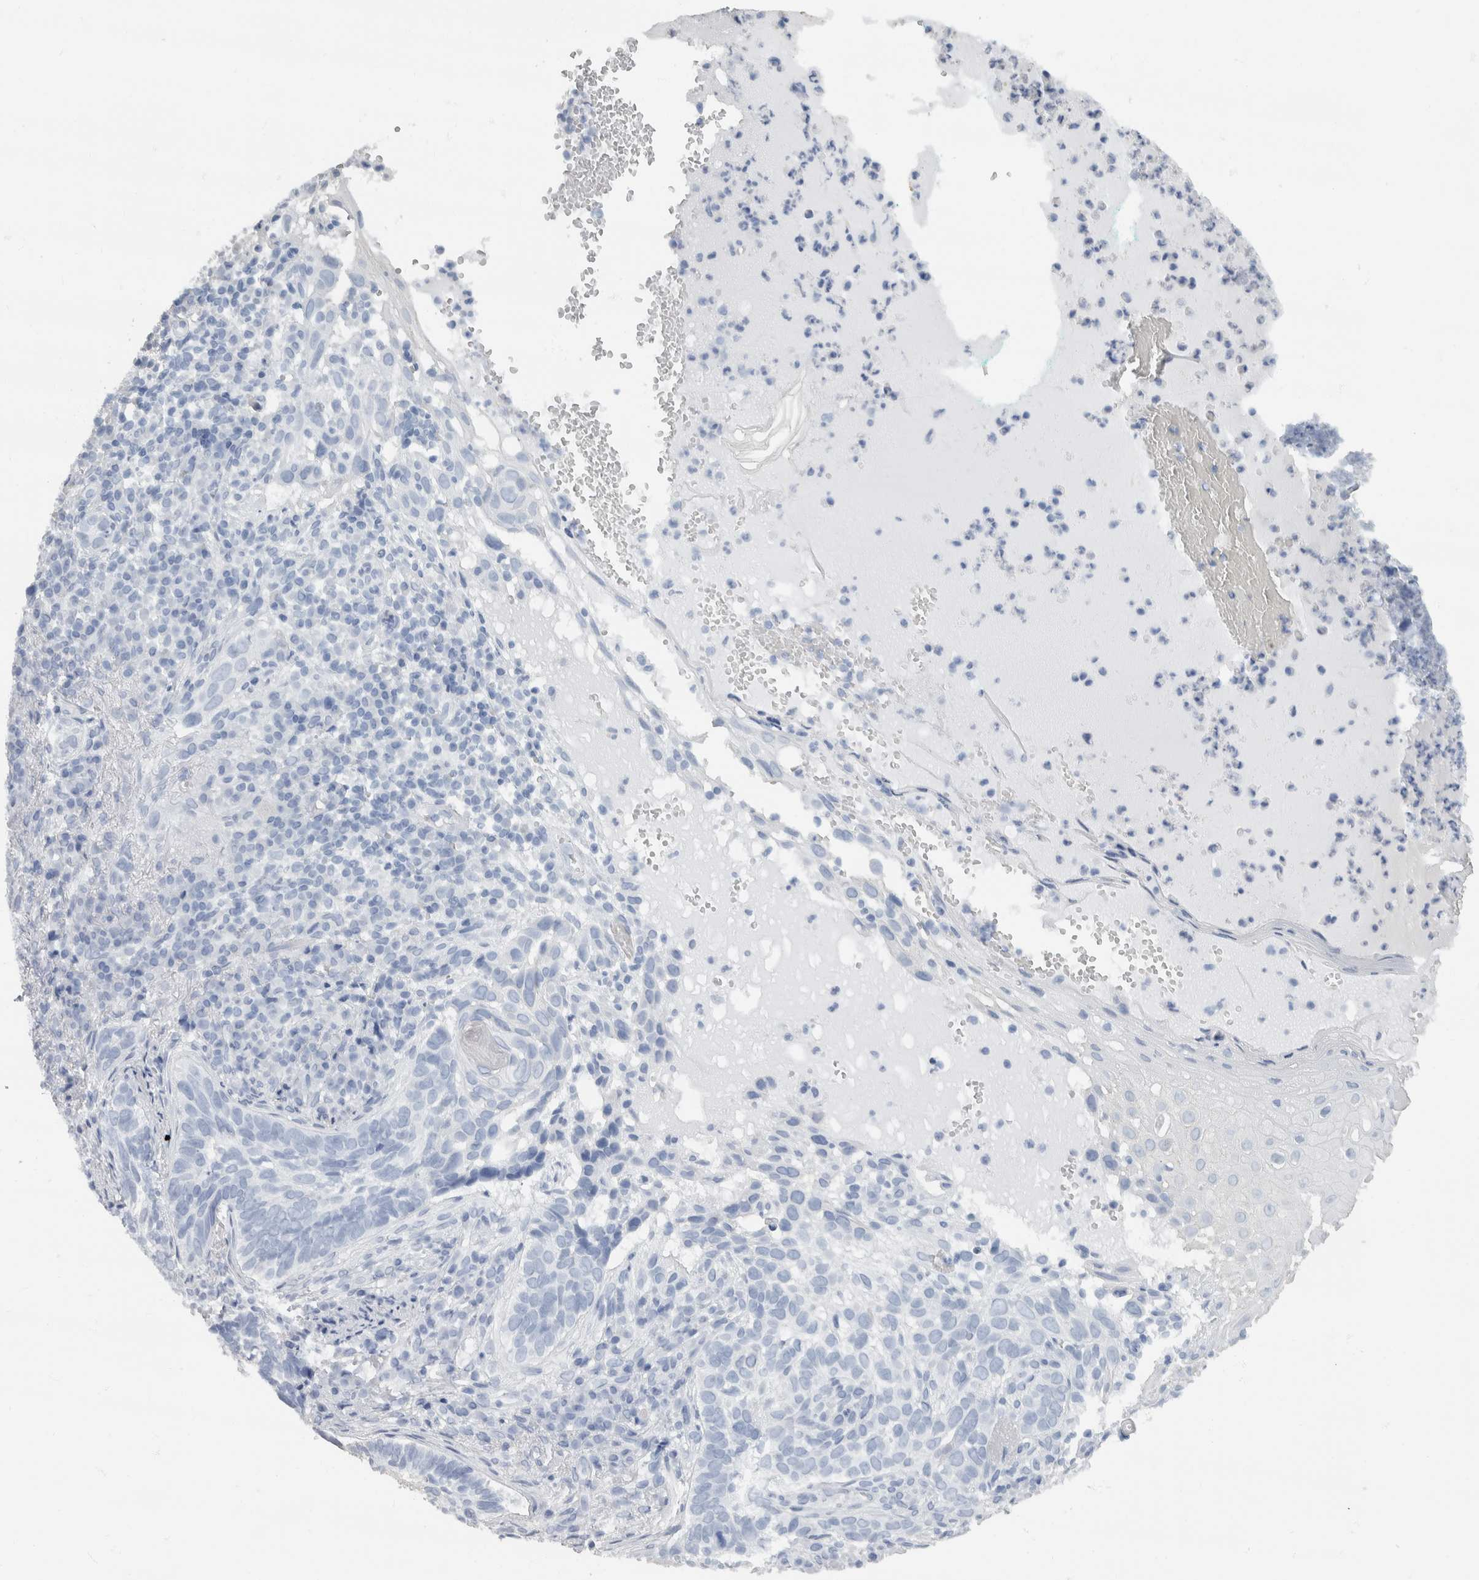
{"staining": {"intensity": "negative", "quantity": "none", "location": "none"}, "tissue": "skin cancer", "cell_type": "Tumor cells", "image_type": "cancer", "snomed": [{"axis": "morphology", "description": "Basal cell carcinoma"}, {"axis": "topography", "description": "Skin"}], "caption": "A histopathology image of skin cancer stained for a protein demonstrates no brown staining in tumor cells.", "gene": "NEFM", "patient": {"sex": "female", "age": 89}}